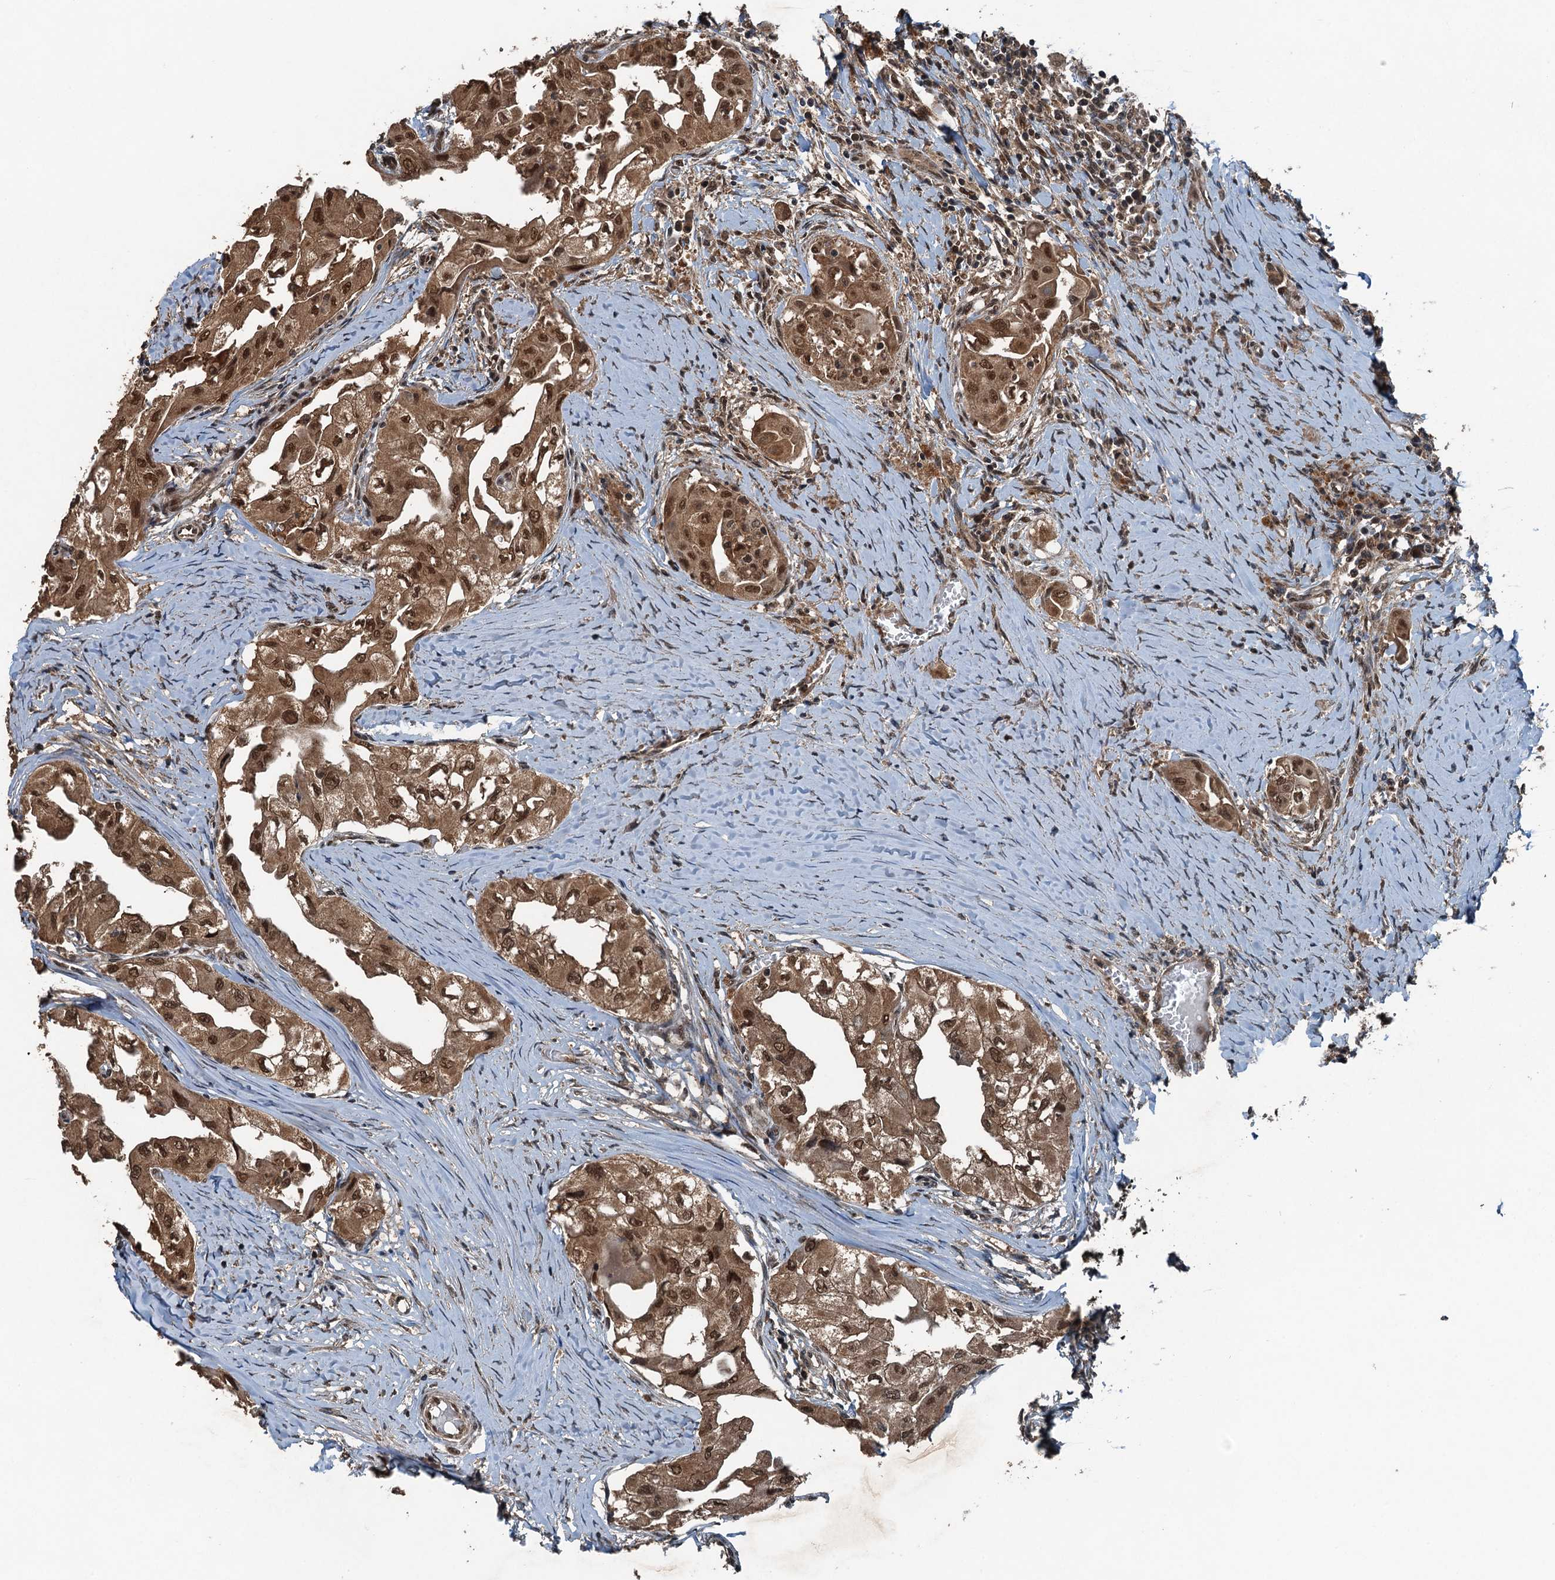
{"staining": {"intensity": "moderate", "quantity": ">75%", "location": "cytoplasmic/membranous,nuclear"}, "tissue": "thyroid cancer", "cell_type": "Tumor cells", "image_type": "cancer", "snomed": [{"axis": "morphology", "description": "Papillary adenocarcinoma, NOS"}, {"axis": "topography", "description": "Thyroid gland"}], "caption": "IHC (DAB) staining of papillary adenocarcinoma (thyroid) reveals moderate cytoplasmic/membranous and nuclear protein positivity in approximately >75% of tumor cells. (DAB = brown stain, brightfield microscopy at high magnification).", "gene": "UBXN6", "patient": {"sex": "female", "age": 59}}